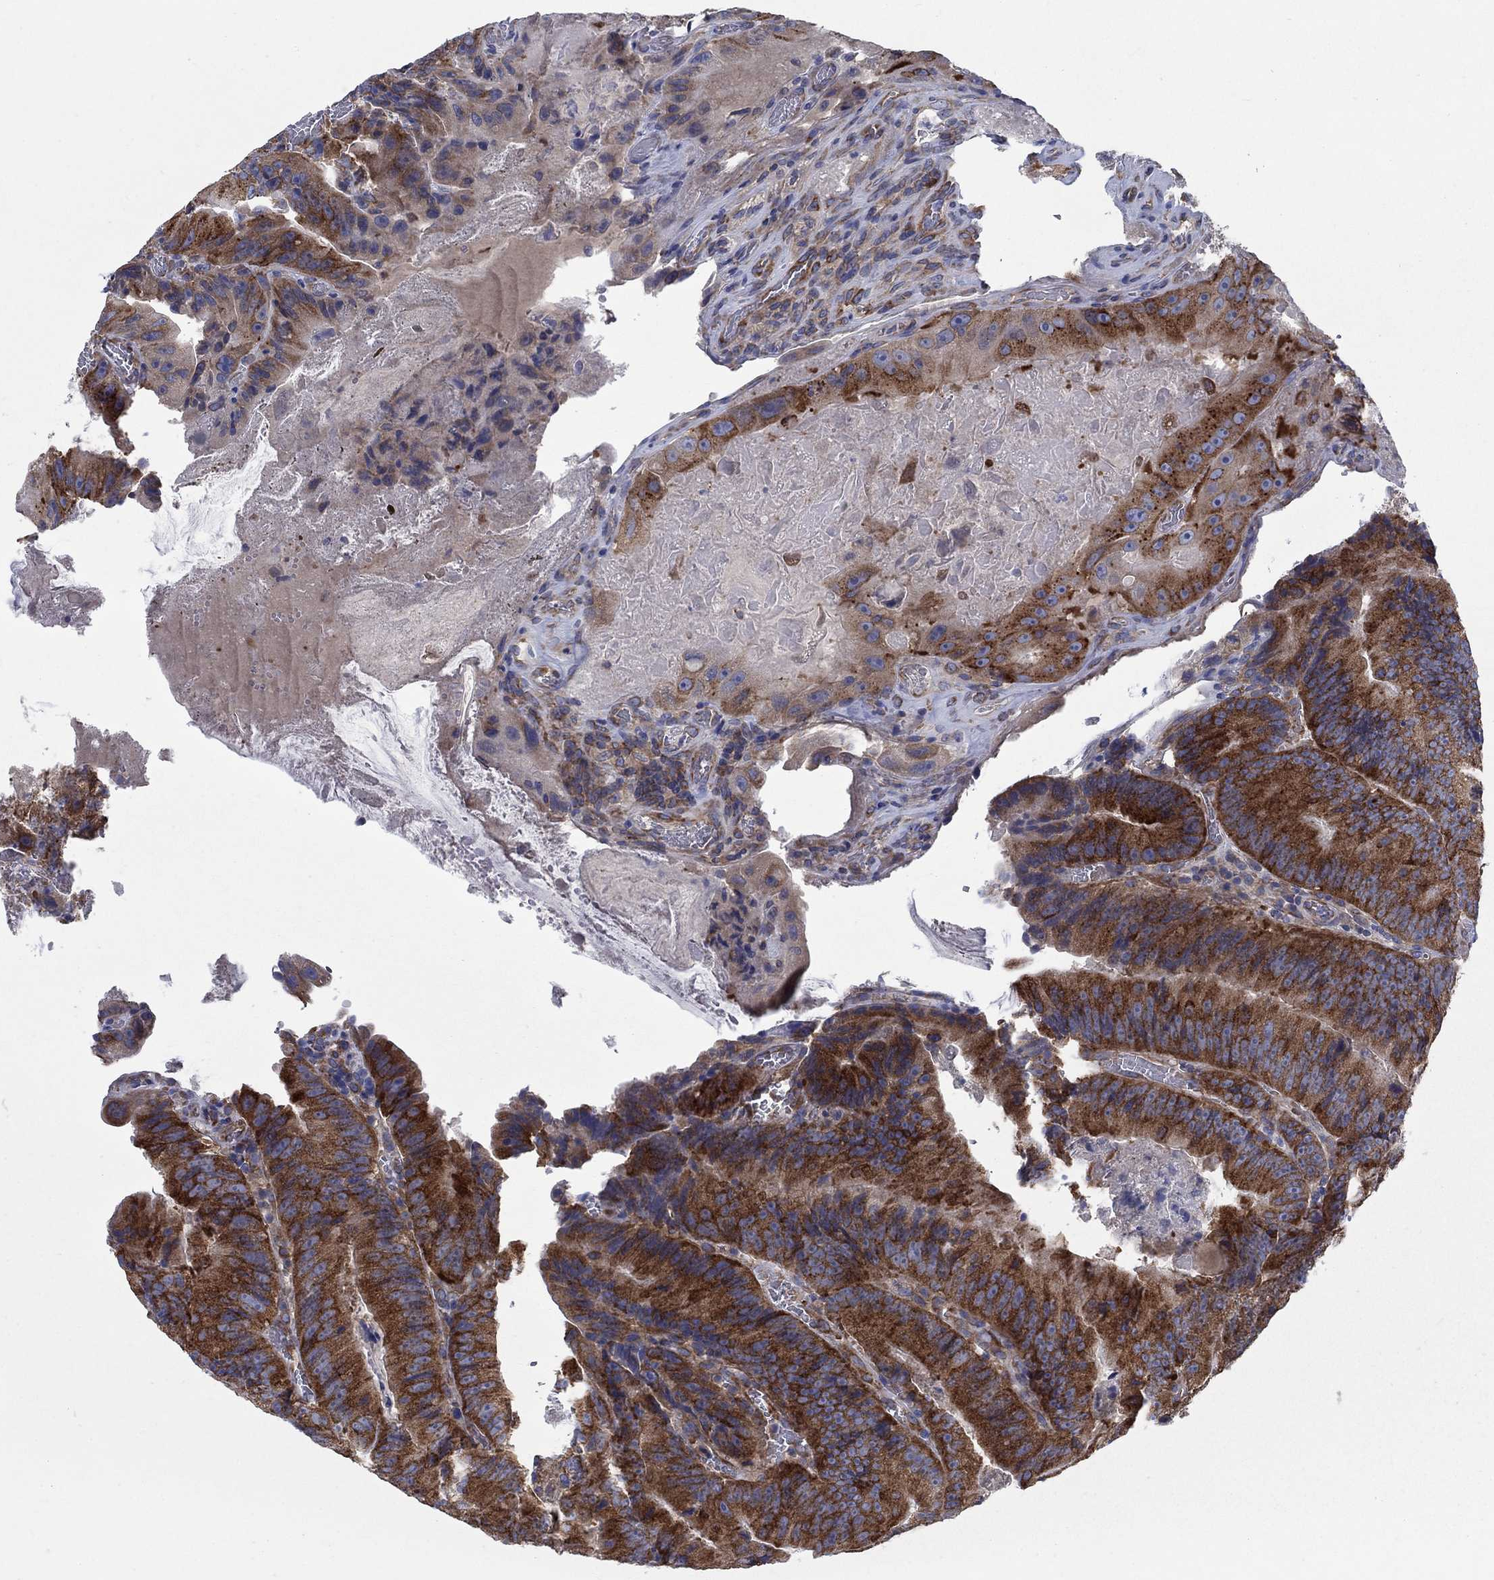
{"staining": {"intensity": "strong", "quantity": ">75%", "location": "cytoplasmic/membranous"}, "tissue": "colorectal cancer", "cell_type": "Tumor cells", "image_type": "cancer", "snomed": [{"axis": "morphology", "description": "Adenocarcinoma, NOS"}, {"axis": "topography", "description": "Colon"}], "caption": "Immunohistochemistry (IHC) histopathology image of neoplastic tissue: human adenocarcinoma (colorectal) stained using immunohistochemistry (IHC) shows high levels of strong protein expression localized specifically in the cytoplasmic/membranous of tumor cells, appearing as a cytoplasmic/membranous brown color.", "gene": "TMEM59", "patient": {"sex": "female", "age": 86}}